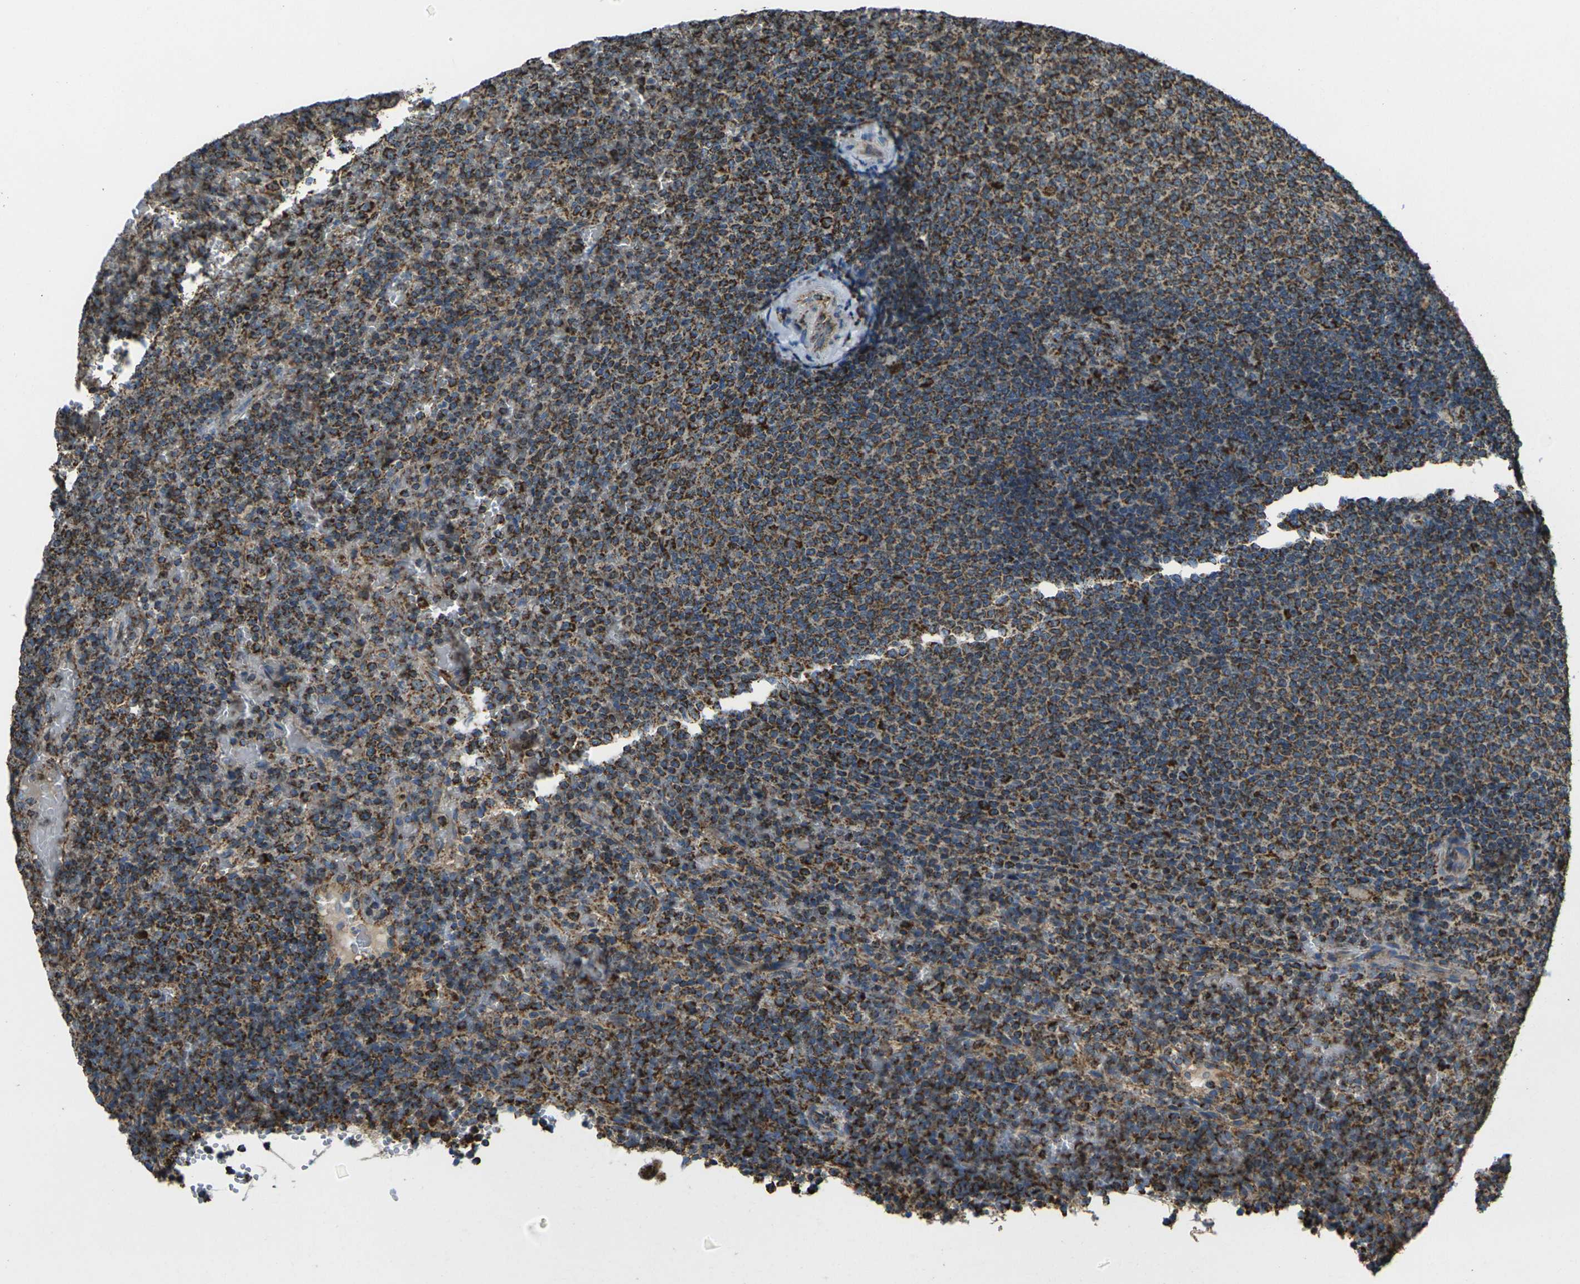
{"staining": {"intensity": "strong", "quantity": "25%-75%", "location": "cytoplasmic/membranous"}, "tissue": "lymphoma", "cell_type": "Tumor cells", "image_type": "cancer", "snomed": [{"axis": "morphology", "description": "Malignant lymphoma, non-Hodgkin's type, Low grade"}, {"axis": "topography", "description": "Spleen"}], "caption": "High-power microscopy captured an immunohistochemistry (IHC) histopathology image of lymphoma, revealing strong cytoplasmic/membranous positivity in about 25%-75% of tumor cells.", "gene": "KLHL5", "patient": {"sex": "female", "age": 77}}